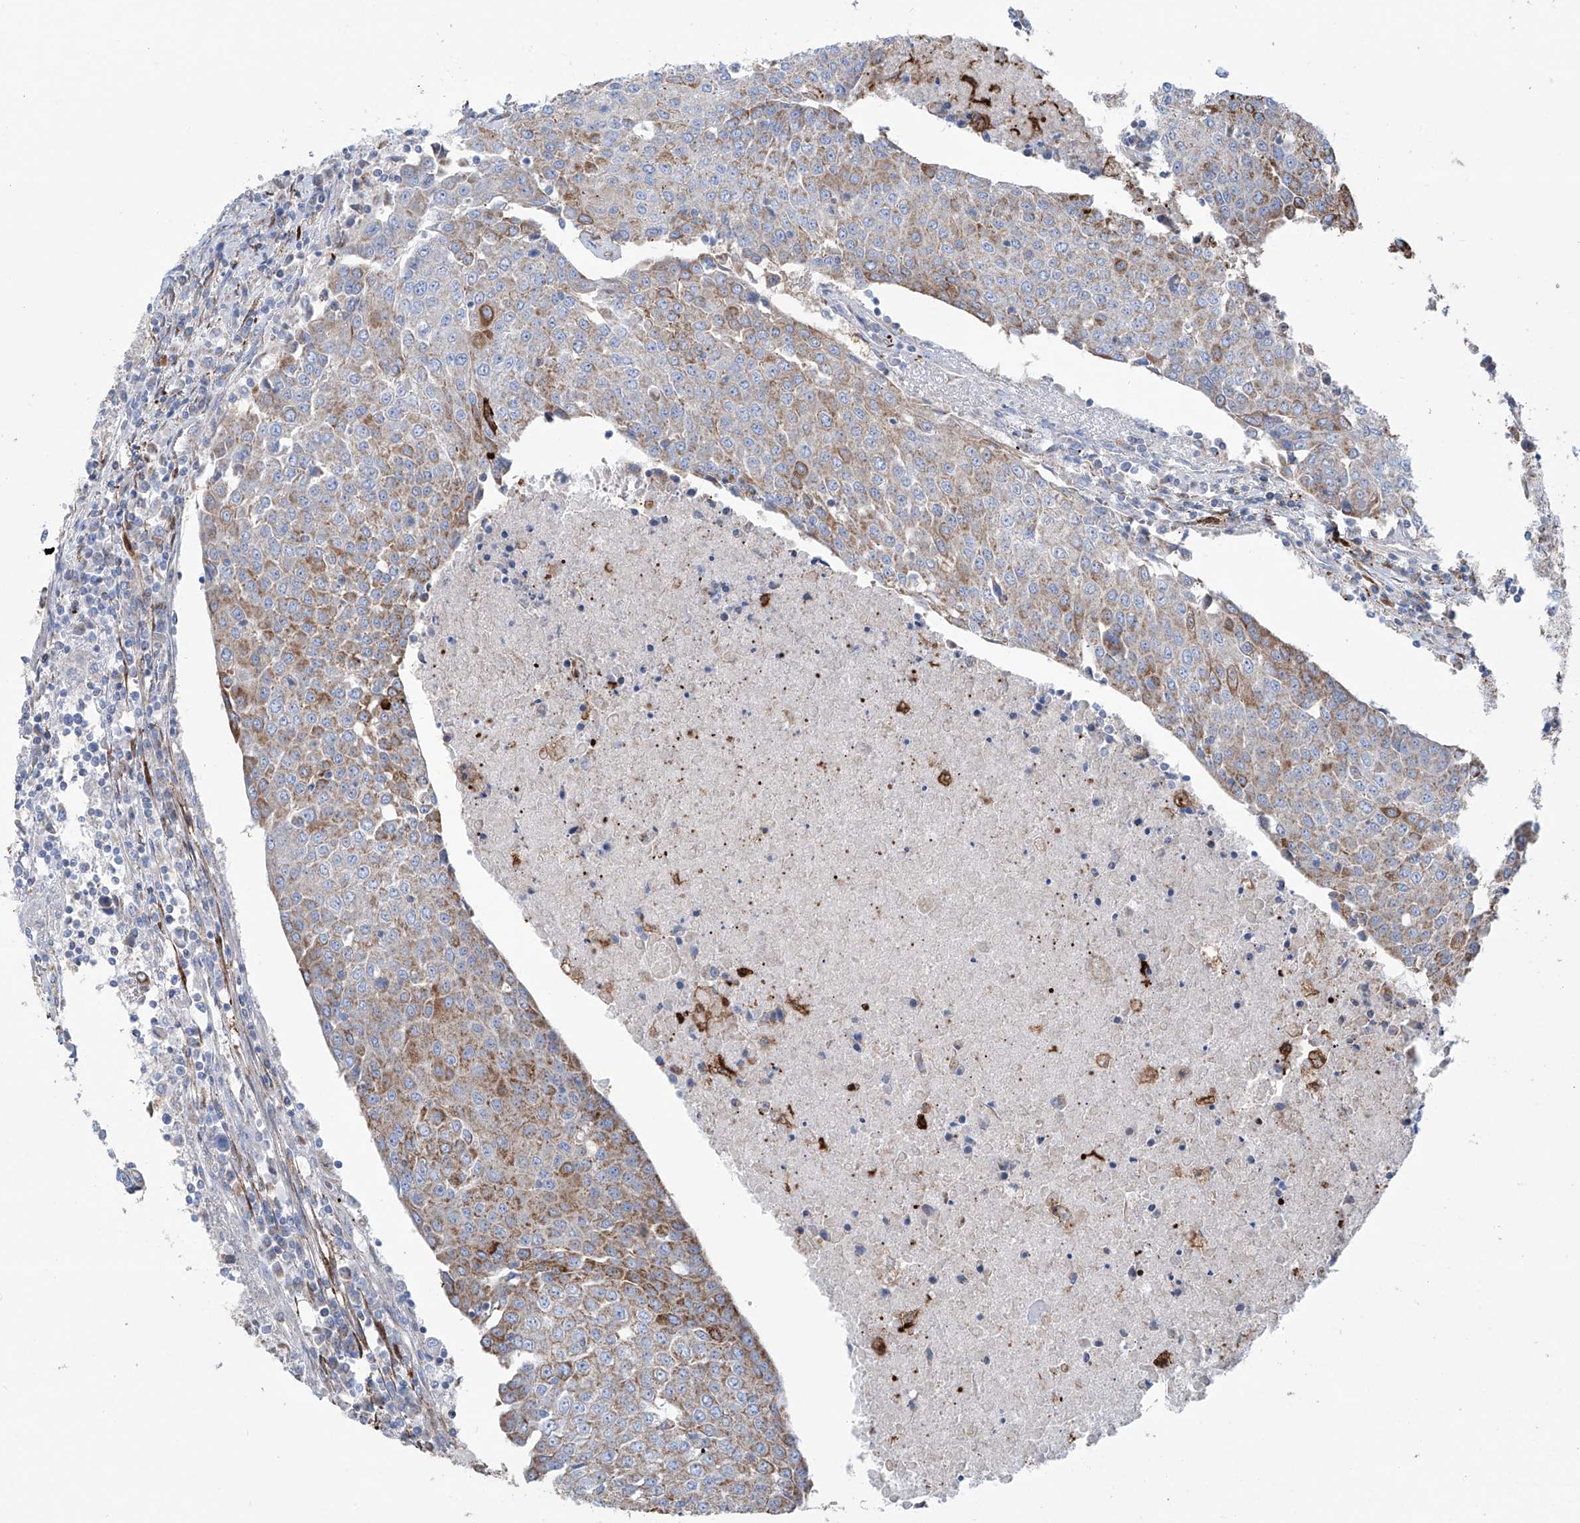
{"staining": {"intensity": "moderate", "quantity": "25%-75%", "location": "cytoplasmic/membranous"}, "tissue": "urothelial cancer", "cell_type": "Tumor cells", "image_type": "cancer", "snomed": [{"axis": "morphology", "description": "Urothelial carcinoma, High grade"}, {"axis": "topography", "description": "Urinary bladder"}], "caption": "Urothelial cancer stained with a brown dye demonstrates moderate cytoplasmic/membranous positive staining in approximately 25%-75% of tumor cells.", "gene": "ALDH6A1", "patient": {"sex": "female", "age": 85}}